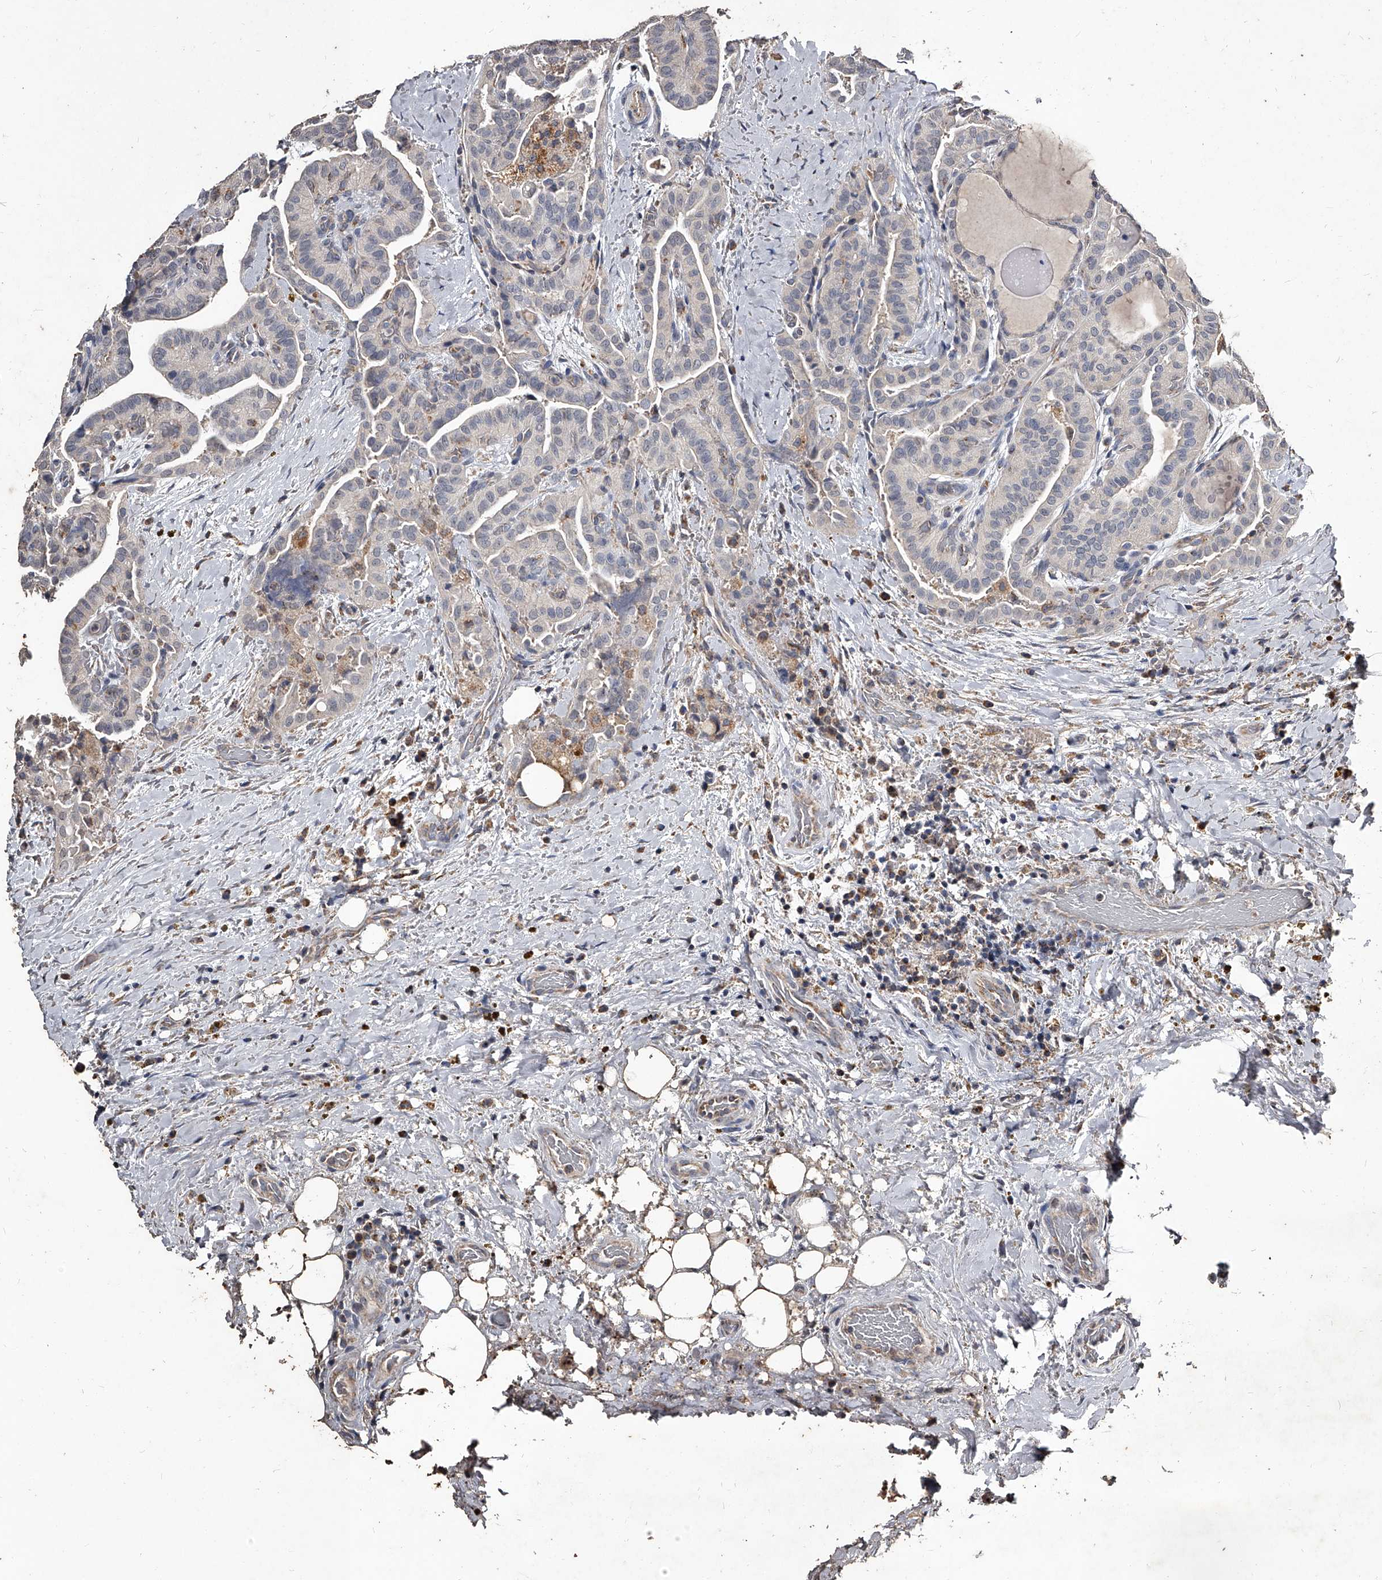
{"staining": {"intensity": "negative", "quantity": "none", "location": "none"}, "tissue": "thyroid cancer", "cell_type": "Tumor cells", "image_type": "cancer", "snomed": [{"axis": "morphology", "description": "Papillary adenocarcinoma, NOS"}, {"axis": "topography", "description": "Thyroid gland"}], "caption": "A high-resolution photomicrograph shows immunohistochemistry (IHC) staining of thyroid papillary adenocarcinoma, which shows no significant expression in tumor cells.", "gene": "GPR183", "patient": {"sex": "male", "age": 77}}